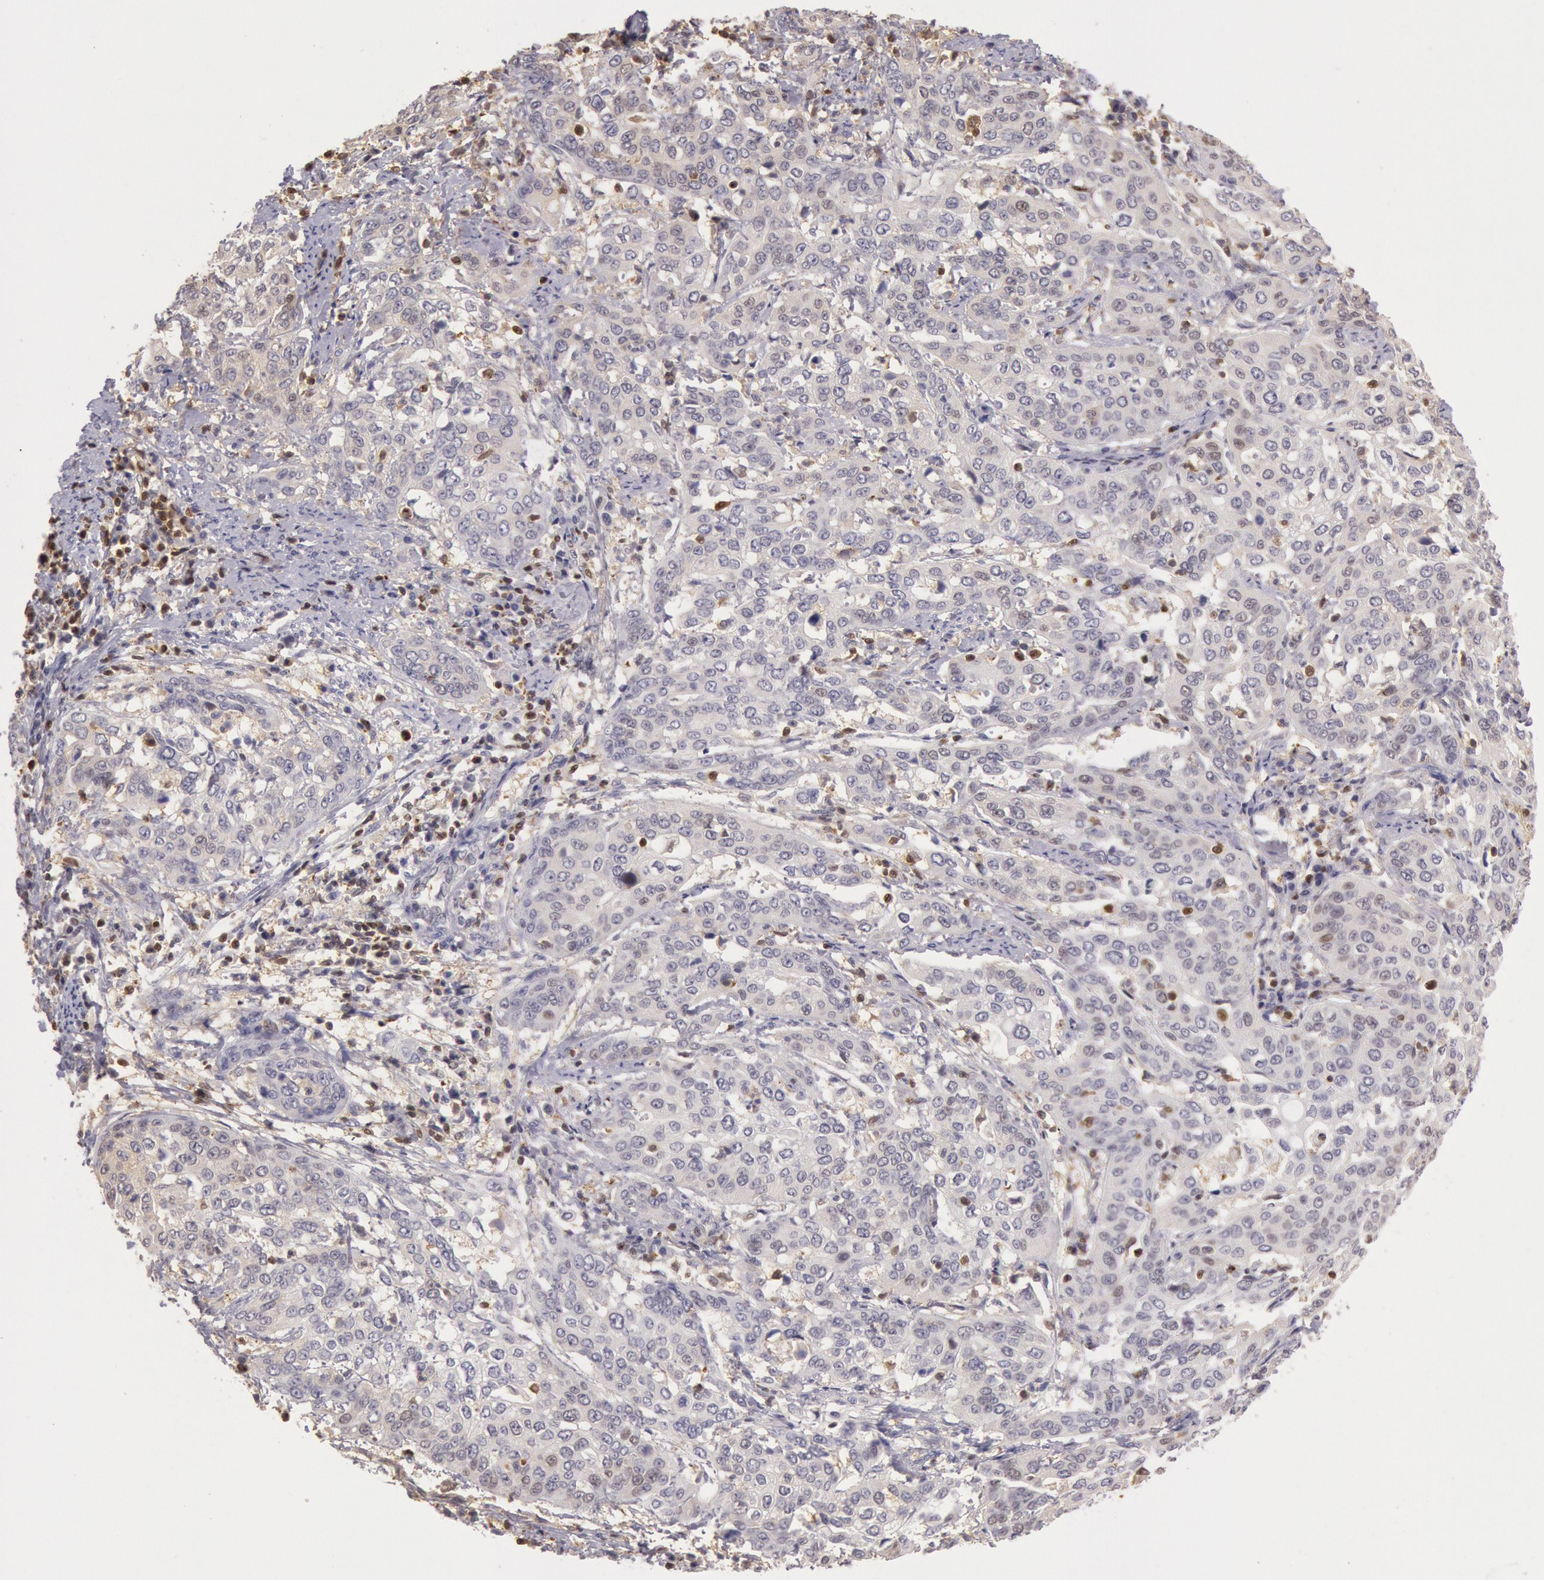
{"staining": {"intensity": "weak", "quantity": "<25%", "location": "nuclear"}, "tissue": "cervical cancer", "cell_type": "Tumor cells", "image_type": "cancer", "snomed": [{"axis": "morphology", "description": "Squamous cell carcinoma, NOS"}, {"axis": "topography", "description": "Cervix"}], "caption": "Tumor cells are negative for protein expression in human squamous cell carcinoma (cervical). (Stains: DAB (3,3'-diaminobenzidine) IHC with hematoxylin counter stain, Microscopy: brightfield microscopy at high magnification).", "gene": "HIF1A", "patient": {"sex": "female", "age": 41}}